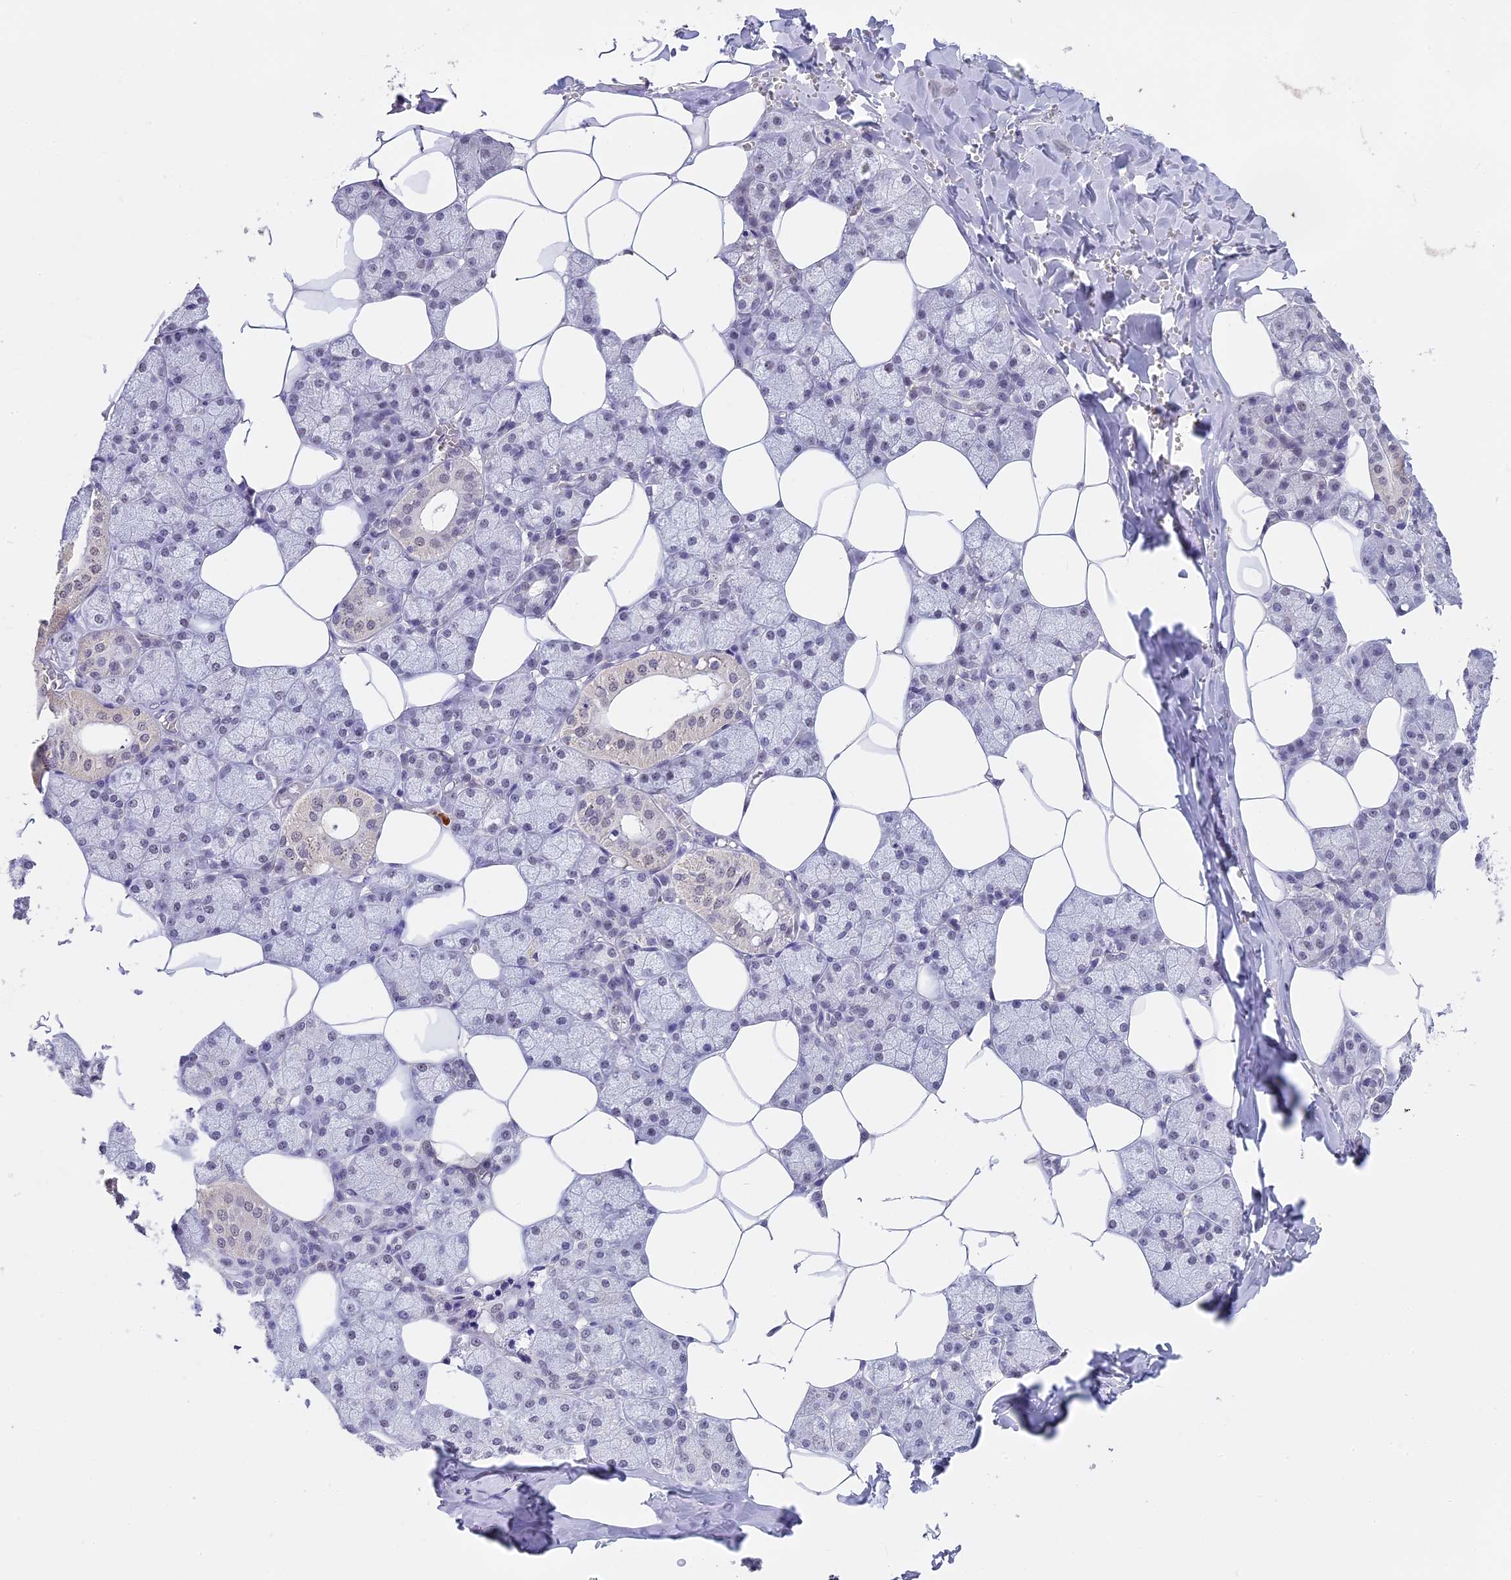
{"staining": {"intensity": "weak", "quantity": "<25%", "location": "nuclear"}, "tissue": "salivary gland", "cell_type": "Glandular cells", "image_type": "normal", "snomed": [{"axis": "morphology", "description": "Normal tissue, NOS"}, {"axis": "topography", "description": "Salivary gland"}], "caption": "A histopathology image of salivary gland stained for a protein reveals no brown staining in glandular cells. The staining was performed using DAB (3,3'-diaminobenzidine) to visualize the protein expression in brown, while the nuclei were stained in blue with hematoxylin (Magnification: 20x).", "gene": "SETD2", "patient": {"sex": "male", "age": 62}}